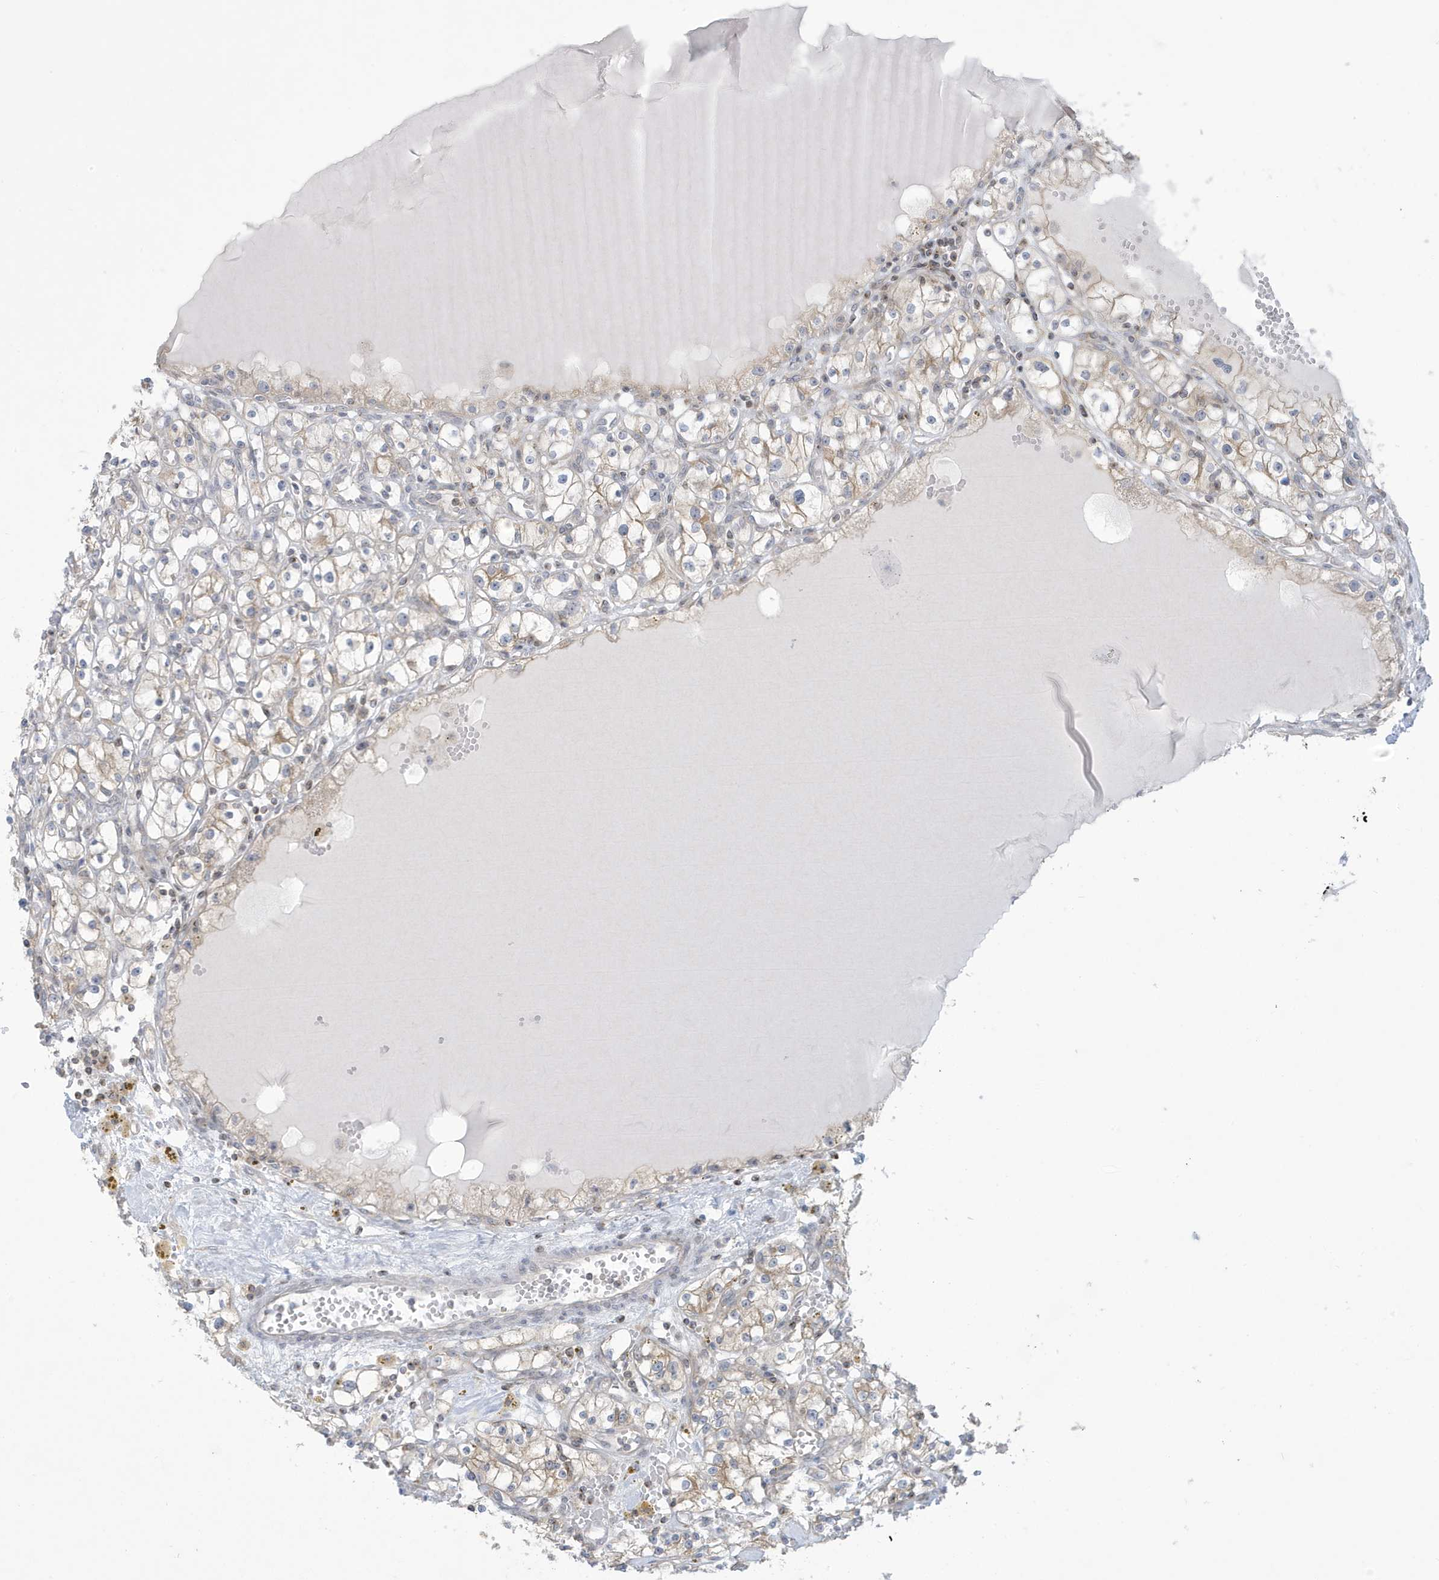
{"staining": {"intensity": "negative", "quantity": "none", "location": "none"}, "tissue": "renal cancer", "cell_type": "Tumor cells", "image_type": "cancer", "snomed": [{"axis": "morphology", "description": "Adenocarcinoma, NOS"}, {"axis": "topography", "description": "Kidney"}], "caption": "Tumor cells are negative for brown protein staining in renal cancer (adenocarcinoma). (Immunohistochemistry, brightfield microscopy, high magnification).", "gene": "SLAMF9", "patient": {"sex": "male", "age": 56}}